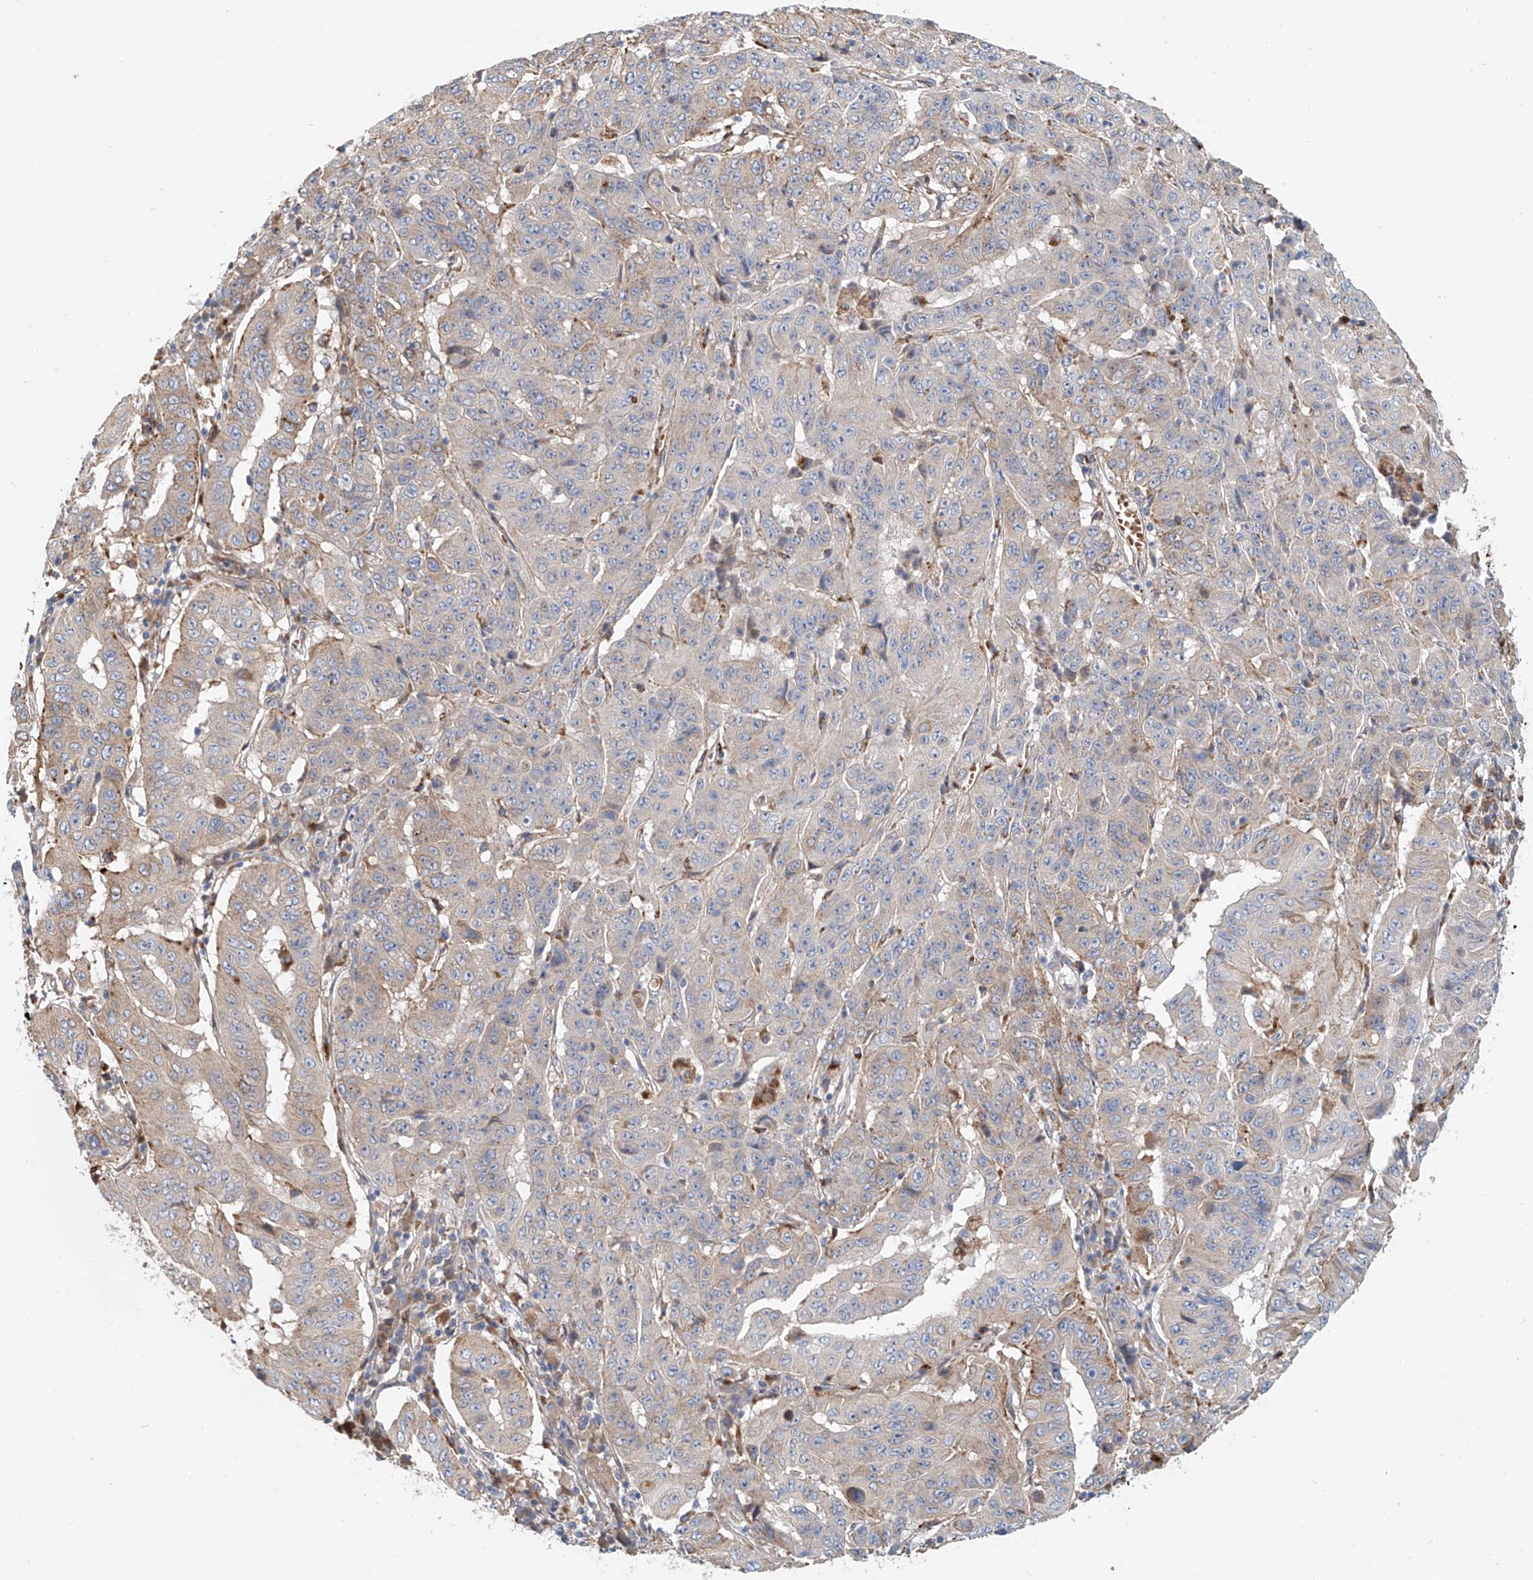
{"staining": {"intensity": "weak", "quantity": "<25%", "location": "cytoplasmic/membranous"}, "tissue": "pancreatic cancer", "cell_type": "Tumor cells", "image_type": "cancer", "snomed": [{"axis": "morphology", "description": "Adenocarcinoma, NOS"}, {"axis": "topography", "description": "Pancreas"}], "caption": "High power microscopy photomicrograph of an IHC micrograph of pancreatic cancer, revealing no significant staining in tumor cells.", "gene": "HGSNAT", "patient": {"sex": "male", "age": 63}}